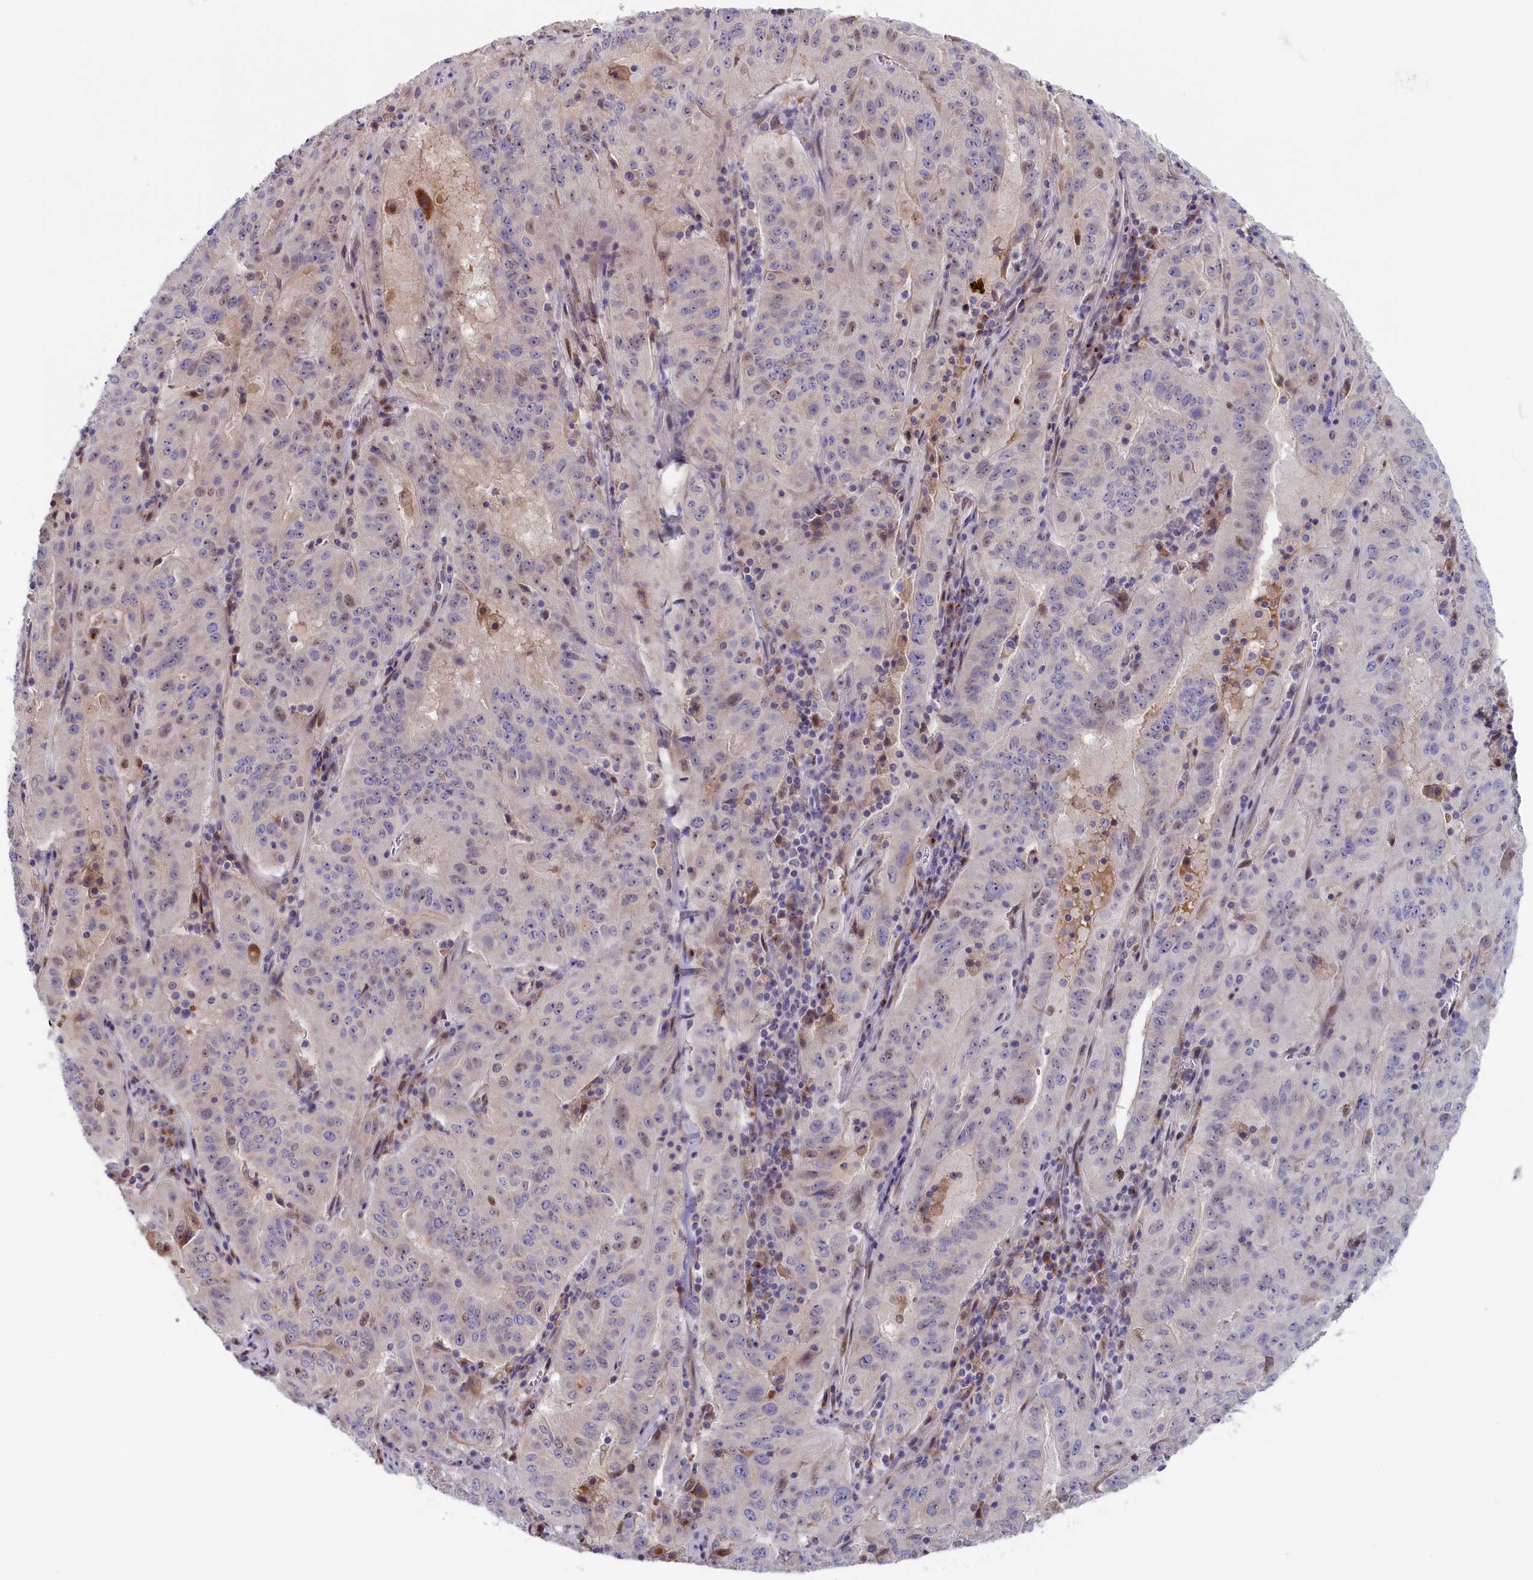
{"staining": {"intensity": "negative", "quantity": "none", "location": "none"}, "tissue": "pancreatic cancer", "cell_type": "Tumor cells", "image_type": "cancer", "snomed": [{"axis": "morphology", "description": "Adenocarcinoma, NOS"}, {"axis": "topography", "description": "Pancreas"}], "caption": "There is no significant positivity in tumor cells of adenocarcinoma (pancreatic). The staining was performed using DAB to visualize the protein expression in brown, while the nuclei were stained in blue with hematoxylin (Magnification: 20x).", "gene": "CHST12", "patient": {"sex": "male", "age": 63}}